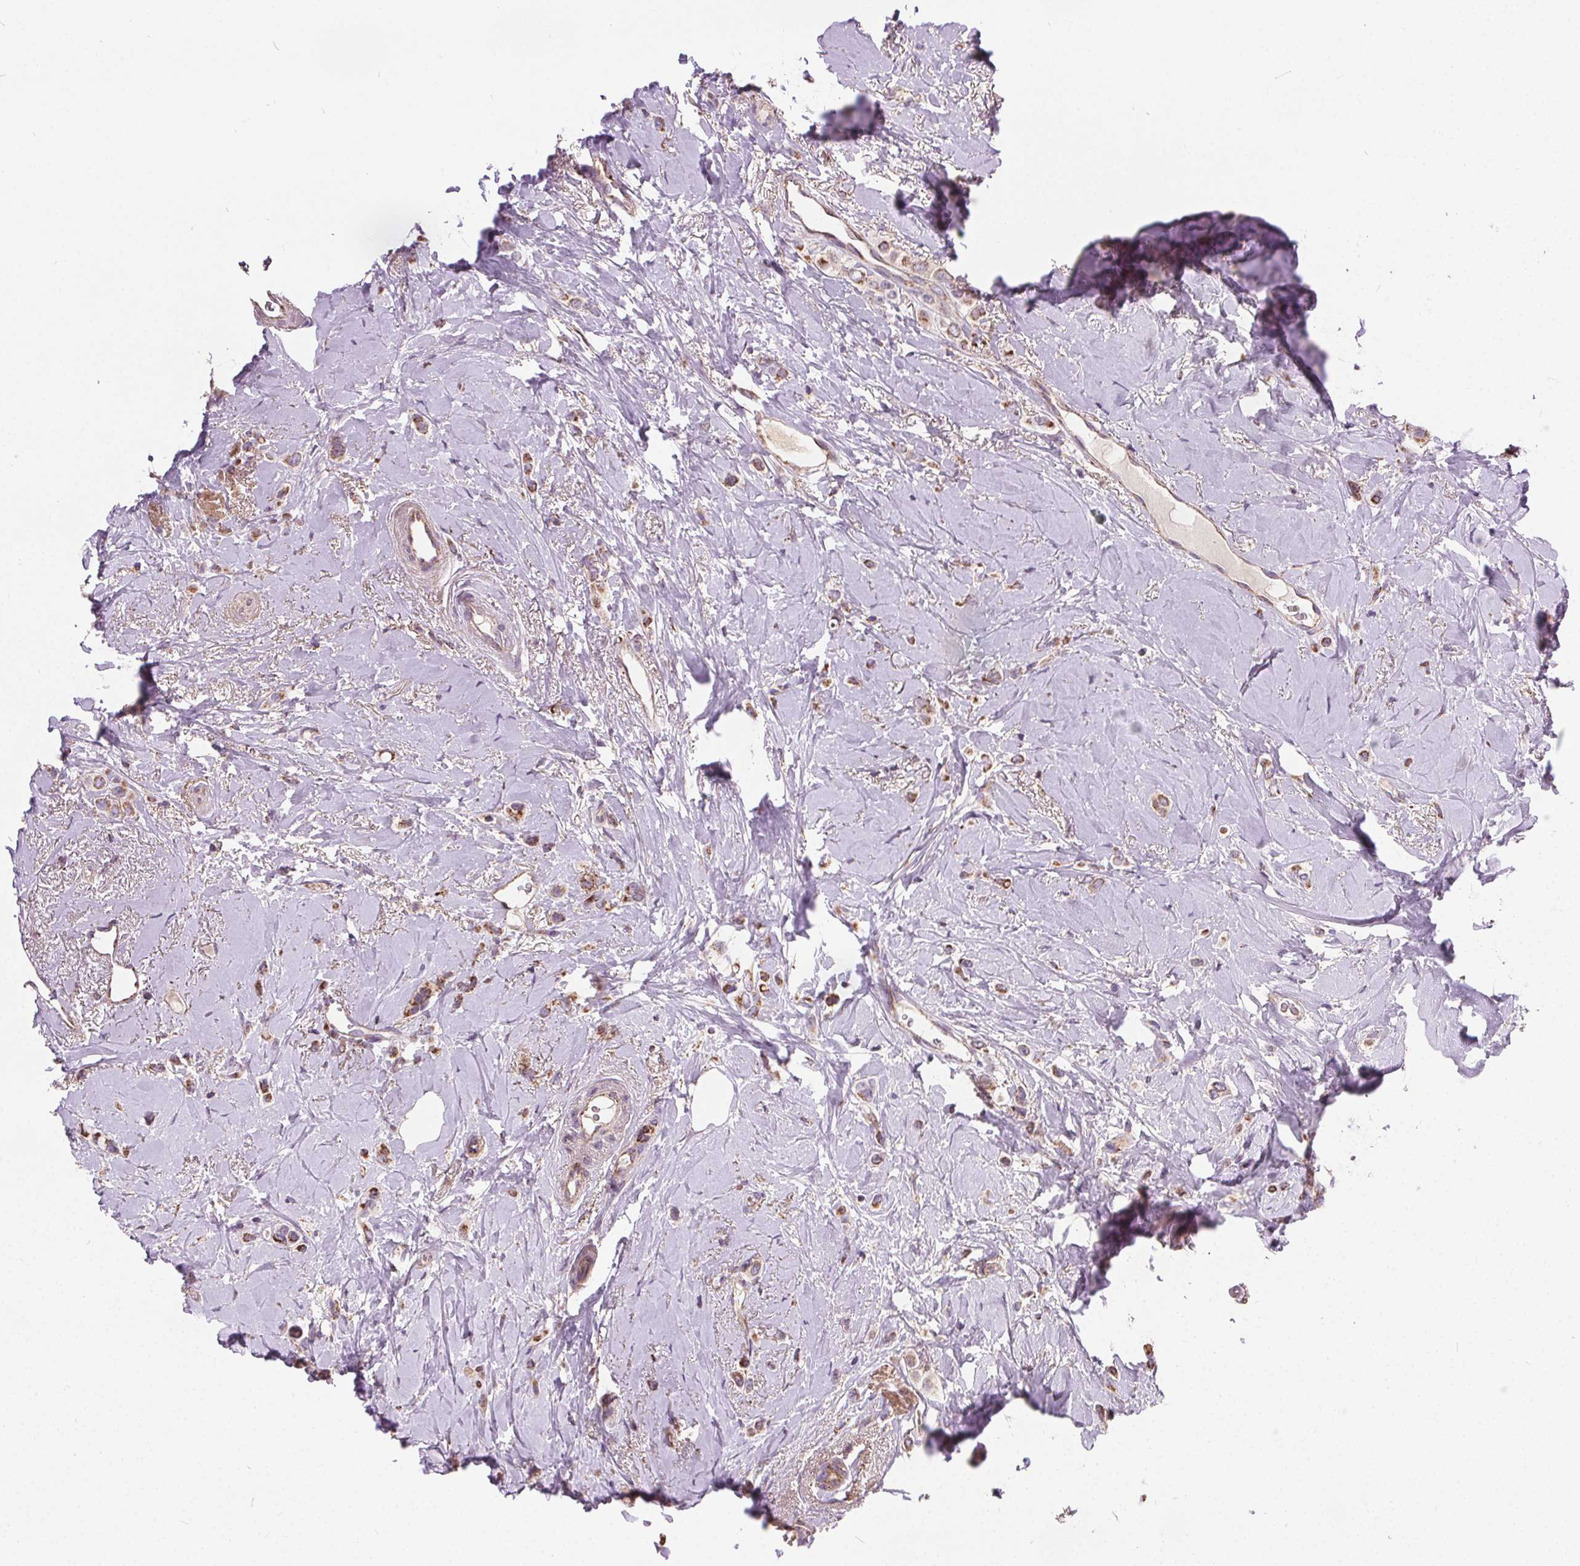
{"staining": {"intensity": "moderate", "quantity": ">75%", "location": "cytoplasmic/membranous"}, "tissue": "breast cancer", "cell_type": "Tumor cells", "image_type": "cancer", "snomed": [{"axis": "morphology", "description": "Lobular carcinoma"}, {"axis": "topography", "description": "Breast"}], "caption": "Breast cancer tissue displays moderate cytoplasmic/membranous staining in approximately >75% of tumor cells (Stains: DAB (3,3'-diaminobenzidine) in brown, nuclei in blue, Microscopy: brightfield microscopy at high magnification).", "gene": "GOLT1B", "patient": {"sex": "female", "age": 66}}